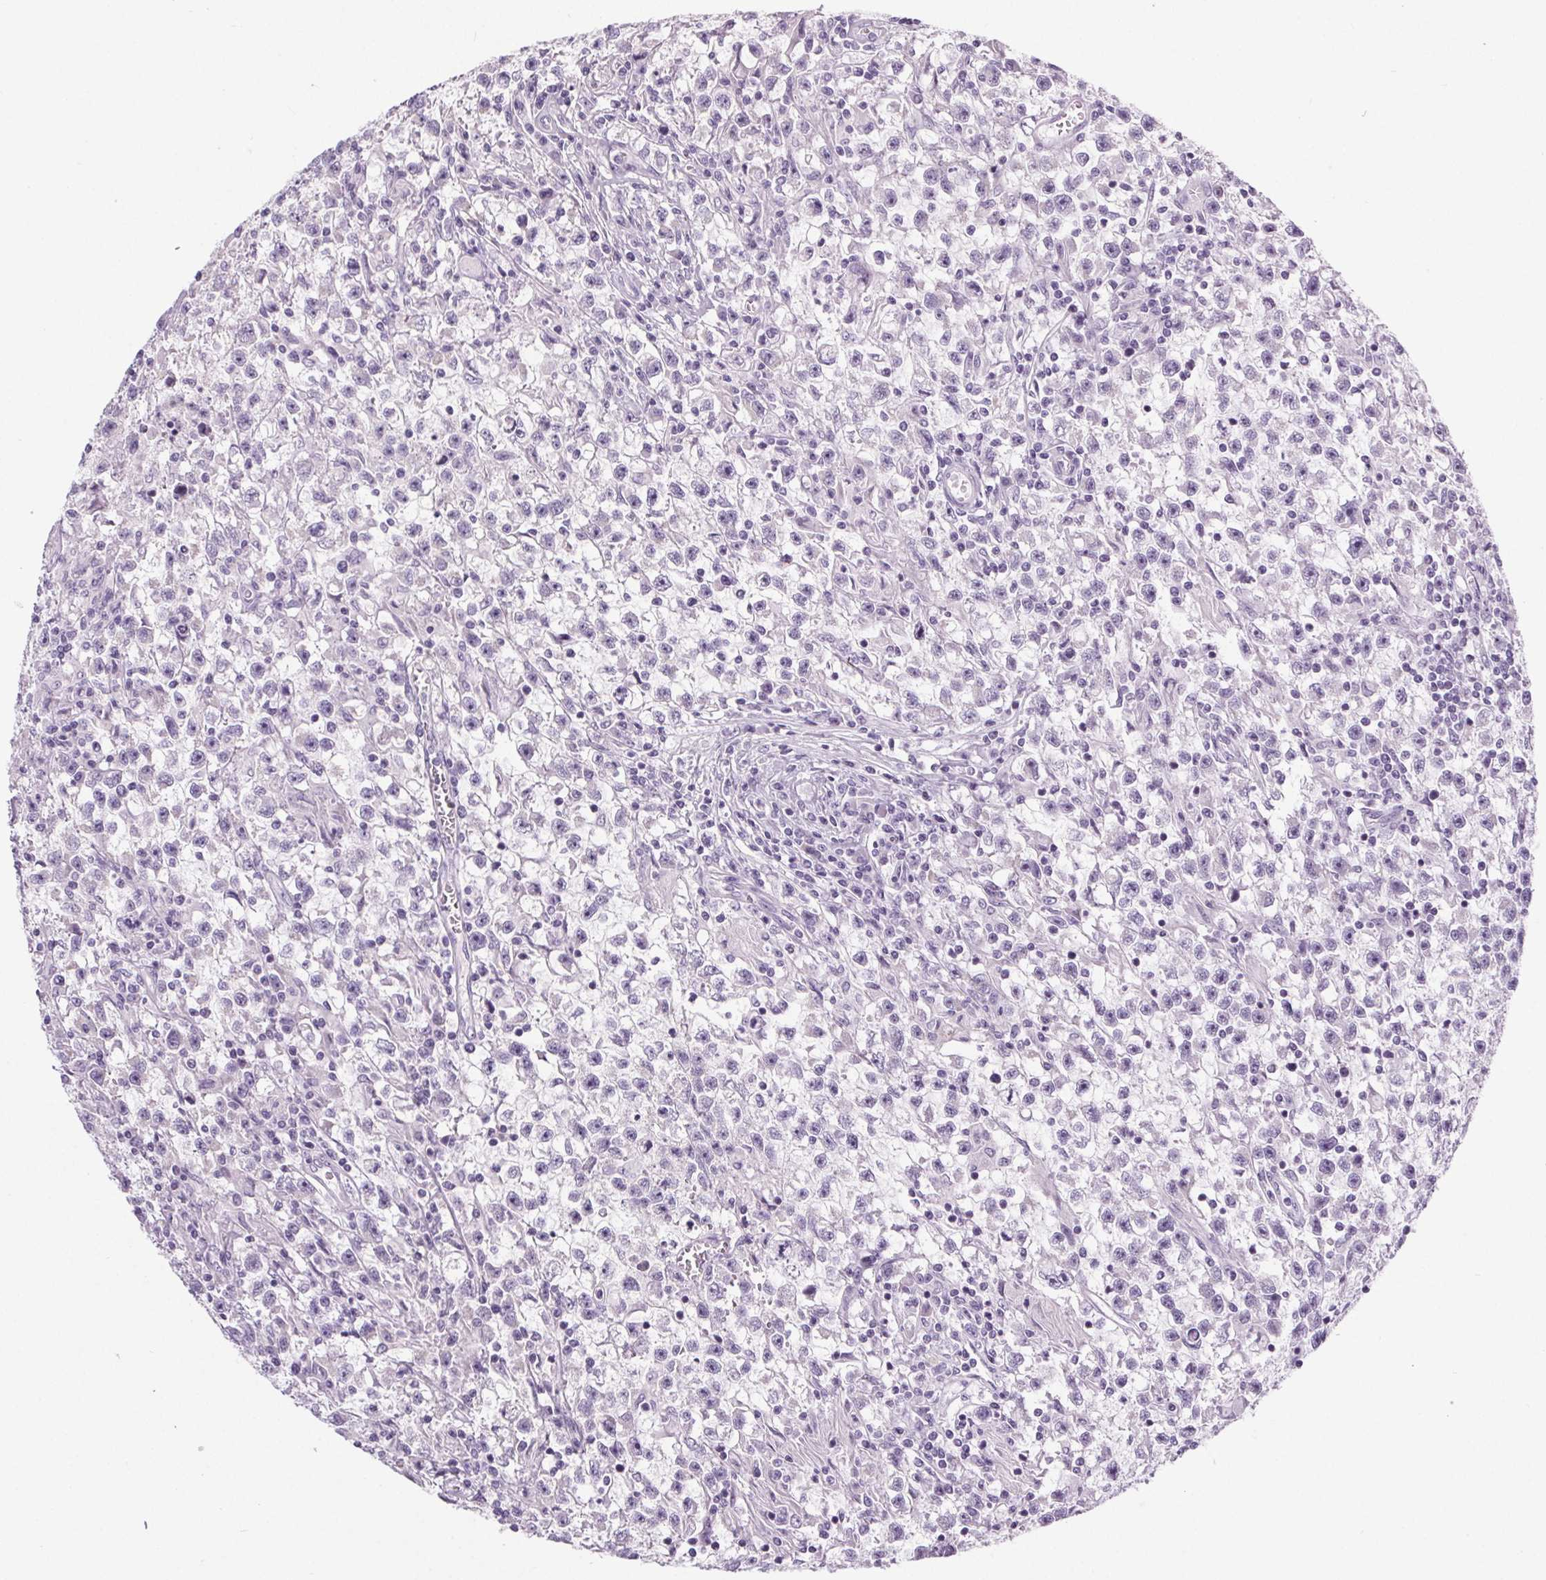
{"staining": {"intensity": "negative", "quantity": "none", "location": "none"}, "tissue": "testis cancer", "cell_type": "Tumor cells", "image_type": "cancer", "snomed": [{"axis": "morphology", "description": "Seminoma, NOS"}, {"axis": "topography", "description": "Testis"}], "caption": "Protein analysis of testis cancer (seminoma) reveals no significant positivity in tumor cells. Nuclei are stained in blue.", "gene": "ELAVL2", "patient": {"sex": "male", "age": 31}}